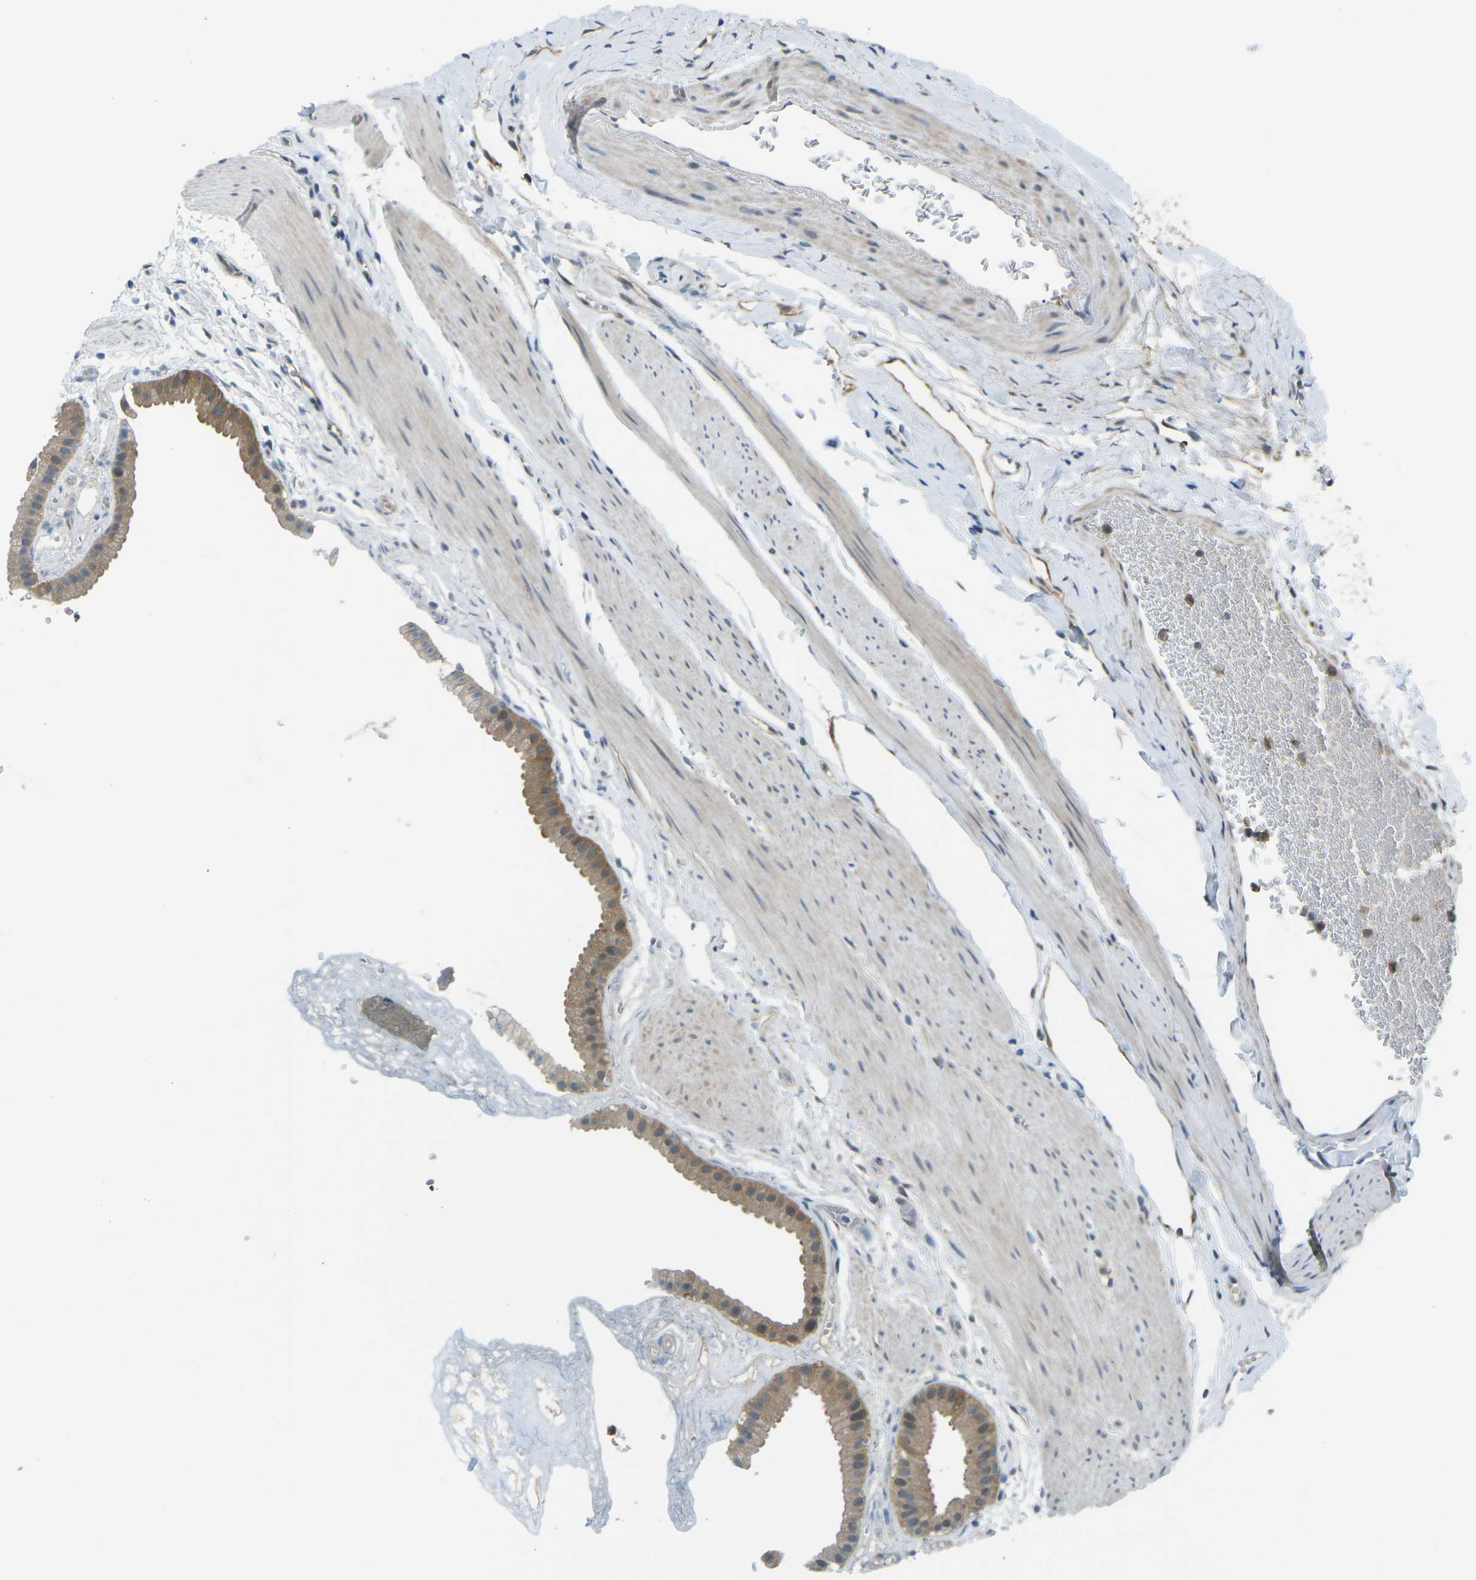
{"staining": {"intensity": "moderate", "quantity": ">75%", "location": "cytoplasmic/membranous"}, "tissue": "gallbladder", "cell_type": "Glandular cells", "image_type": "normal", "snomed": [{"axis": "morphology", "description": "Normal tissue, NOS"}, {"axis": "topography", "description": "Gallbladder"}], "caption": "Immunohistochemical staining of benign gallbladder reveals medium levels of moderate cytoplasmic/membranous positivity in about >75% of glandular cells.", "gene": "PIEZO2", "patient": {"sex": "female", "age": 64}}